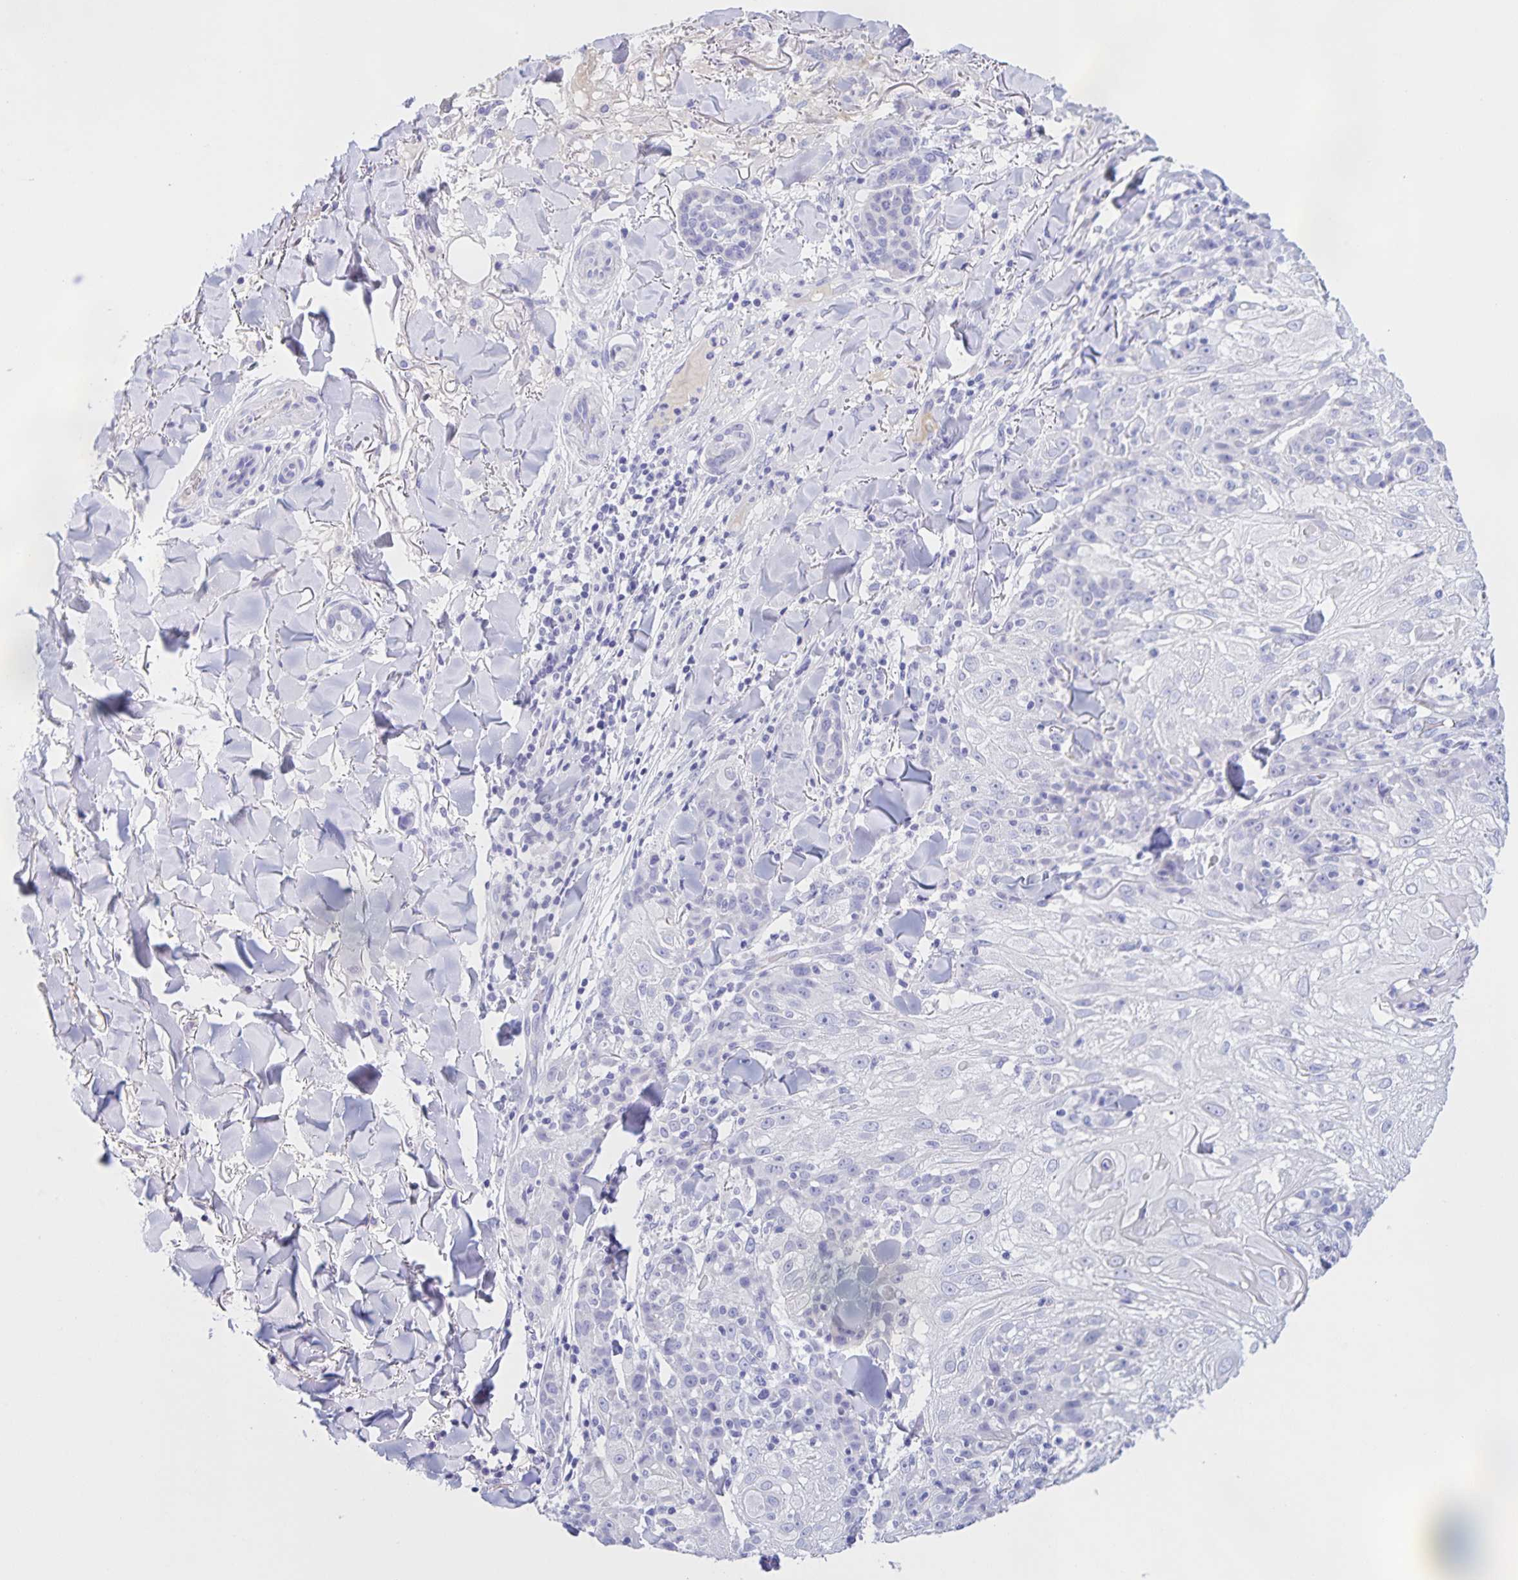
{"staining": {"intensity": "negative", "quantity": "none", "location": "none"}, "tissue": "skin cancer", "cell_type": "Tumor cells", "image_type": "cancer", "snomed": [{"axis": "morphology", "description": "Normal tissue, NOS"}, {"axis": "morphology", "description": "Squamous cell carcinoma, NOS"}, {"axis": "topography", "description": "Skin"}], "caption": "A histopathology image of skin squamous cell carcinoma stained for a protein demonstrates no brown staining in tumor cells.", "gene": "CATSPER4", "patient": {"sex": "female", "age": 83}}